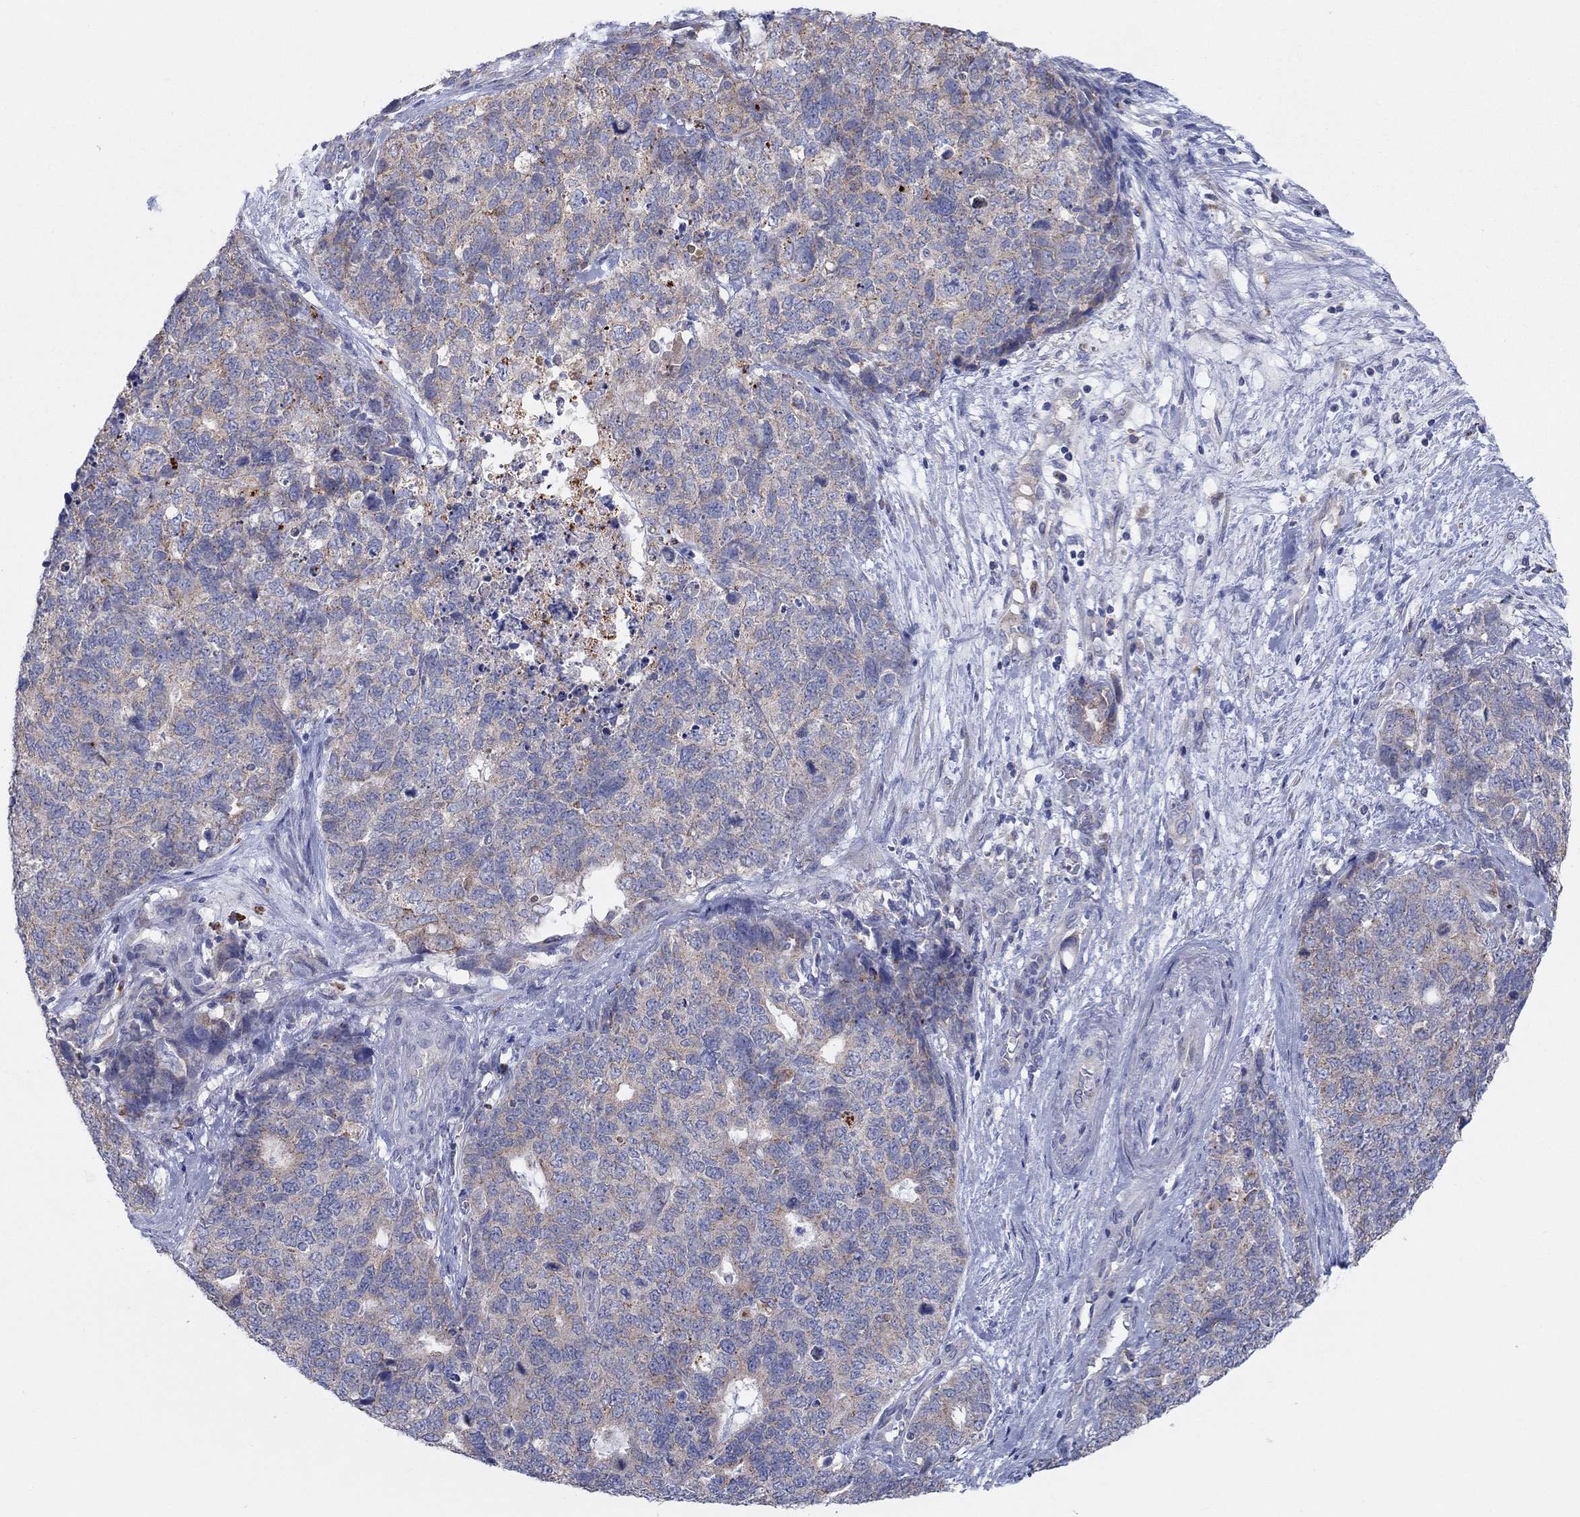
{"staining": {"intensity": "negative", "quantity": "none", "location": "none"}, "tissue": "cervical cancer", "cell_type": "Tumor cells", "image_type": "cancer", "snomed": [{"axis": "morphology", "description": "Squamous cell carcinoma, NOS"}, {"axis": "topography", "description": "Cervix"}], "caption": "High power microscopy micrograph of an immunohistochemistry (IHC) micrograph of cervical squamous cell carcinoma, revealing no significant staining in tumor cells.", "gene": "BCO2", "patient": {"sex": "female", "age": 63}}